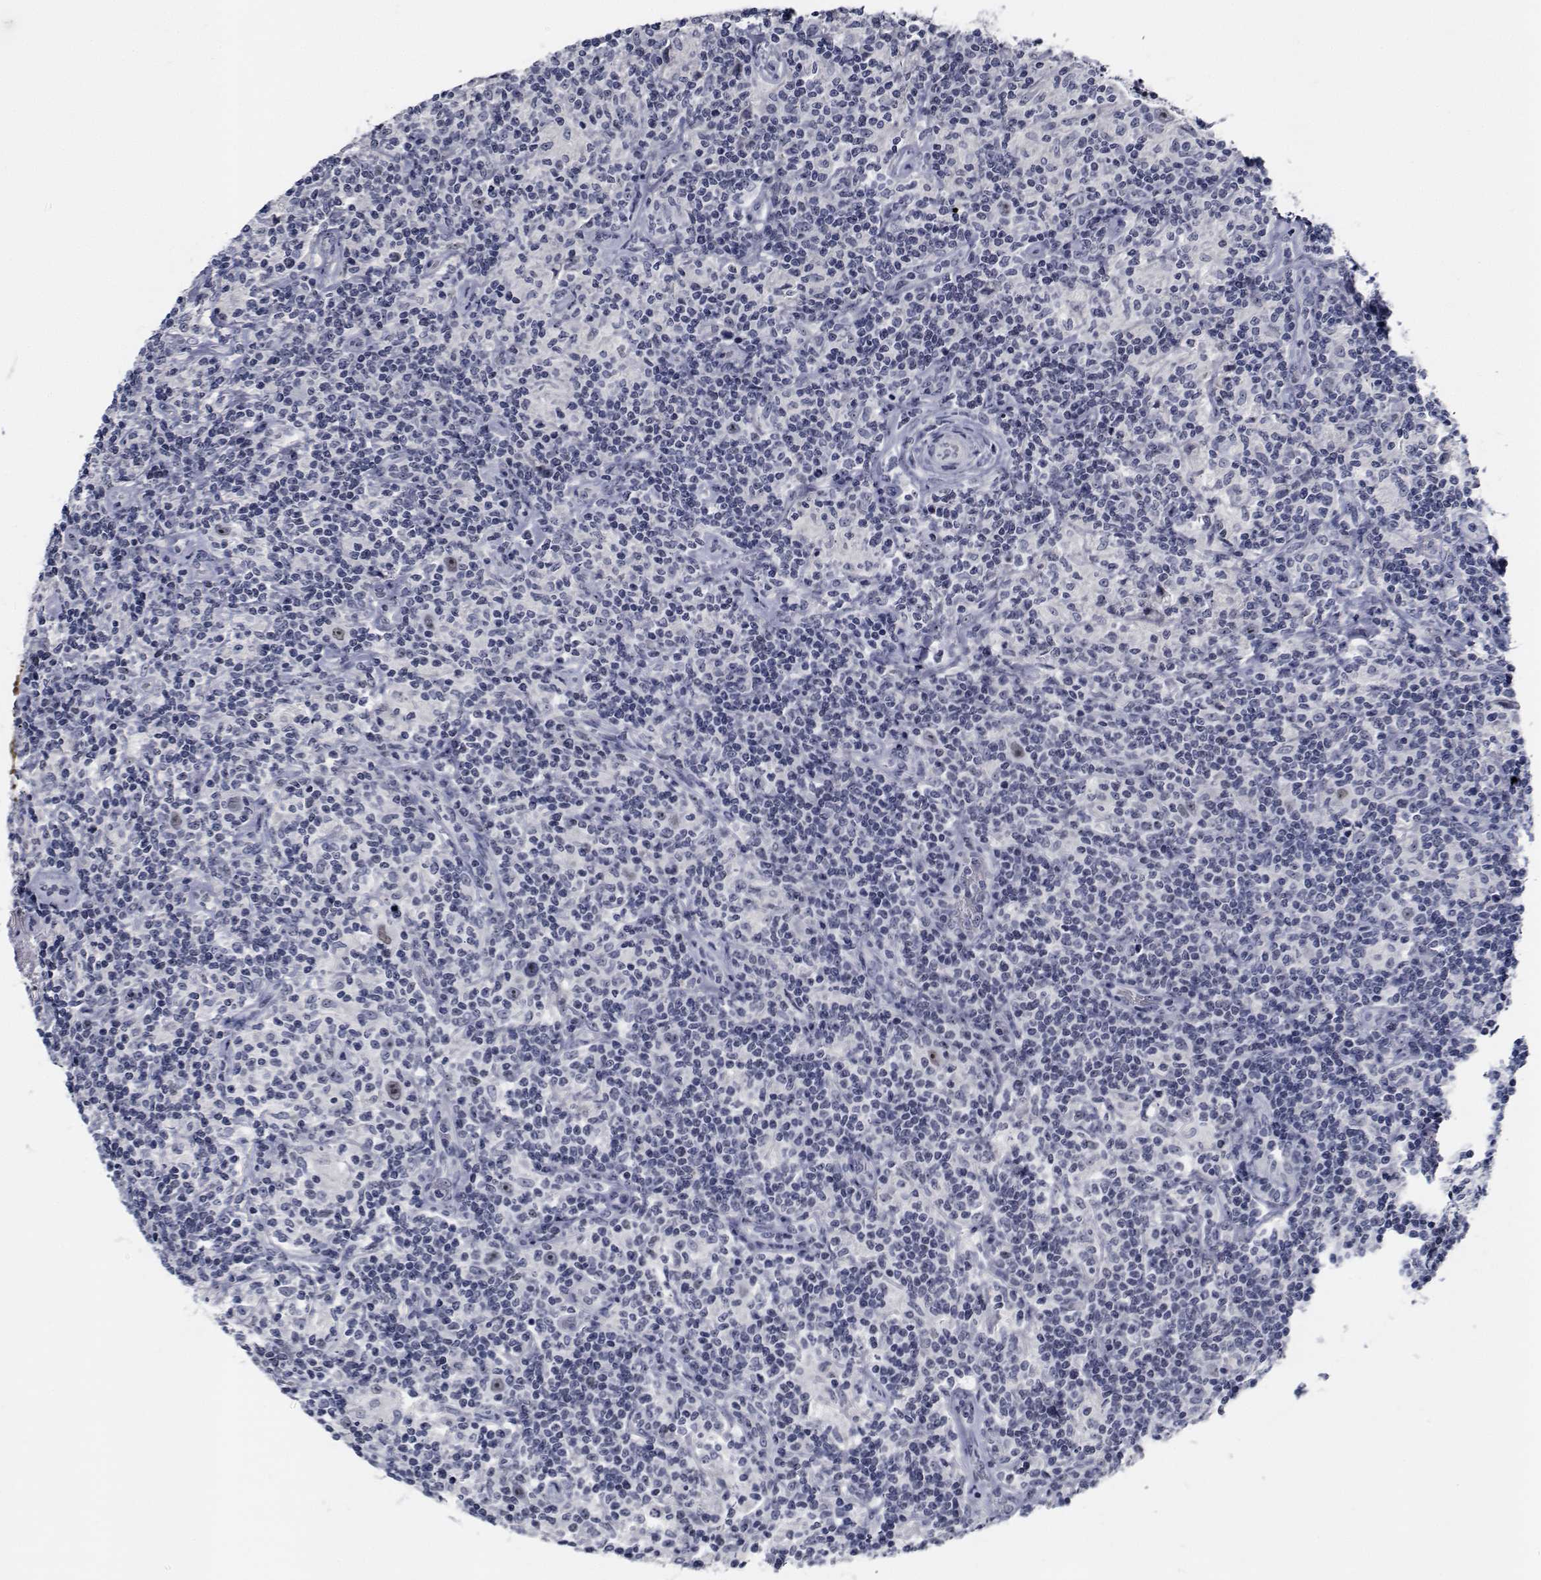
{"staining": {"intensity": "negative", "quantity": "none", "location": "none"}, "tissue": "lymphoma", "cell_type": "Tumor cells", "image_type": "cancer", "snomed": [{"axis": "morphology", "description": "Hodgkin's disease, NOS"}, {"axis": "topography", "description": "Lymph node"}], "caption": "An image of human lymphoma is negative for staining in tumor cells.", "gene": "NVL", "patient": {"sex": "male", "age": 70}}